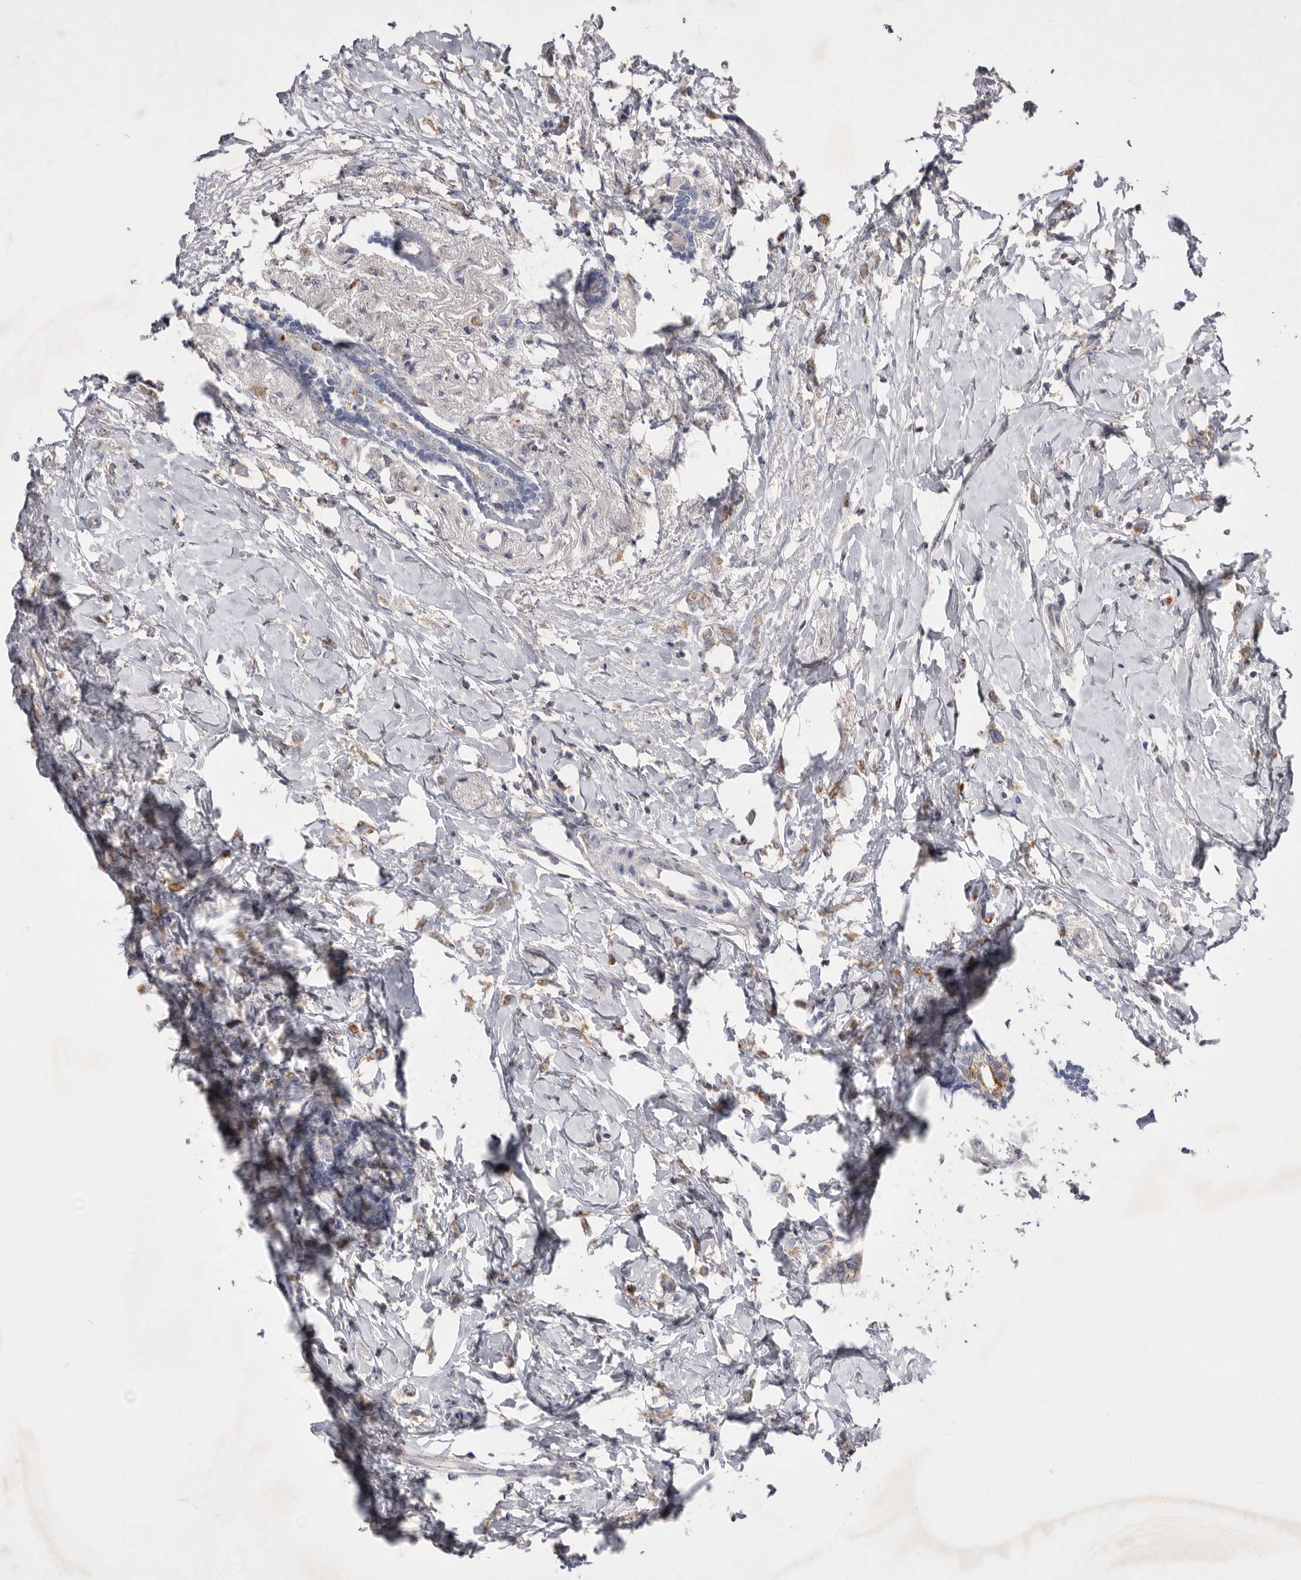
{"staining": {"intensity": "weak", "quantity": "<25%", "location": "cytoplasmic/membranous"}, "tissue": "breast cancer", "cell_type": "Tumor cells", "image_type": "cancer", "snomed": [{"axis": "morphology", "description": "Normal tissue, NOS"}, {"axis": "morphology", "description": "Lobular carcinoma"}, {"axis": "topography", "description": "Breast"}], "caption": "Immunohistochemistry (IHC) photomicrograph of breast cancer (lobular carcinoma) stained for a protein (brown), which displays no positivity in tumor cells.", "gene": "TNFSF14", "patient": {"sex": "female", "age": 47}}